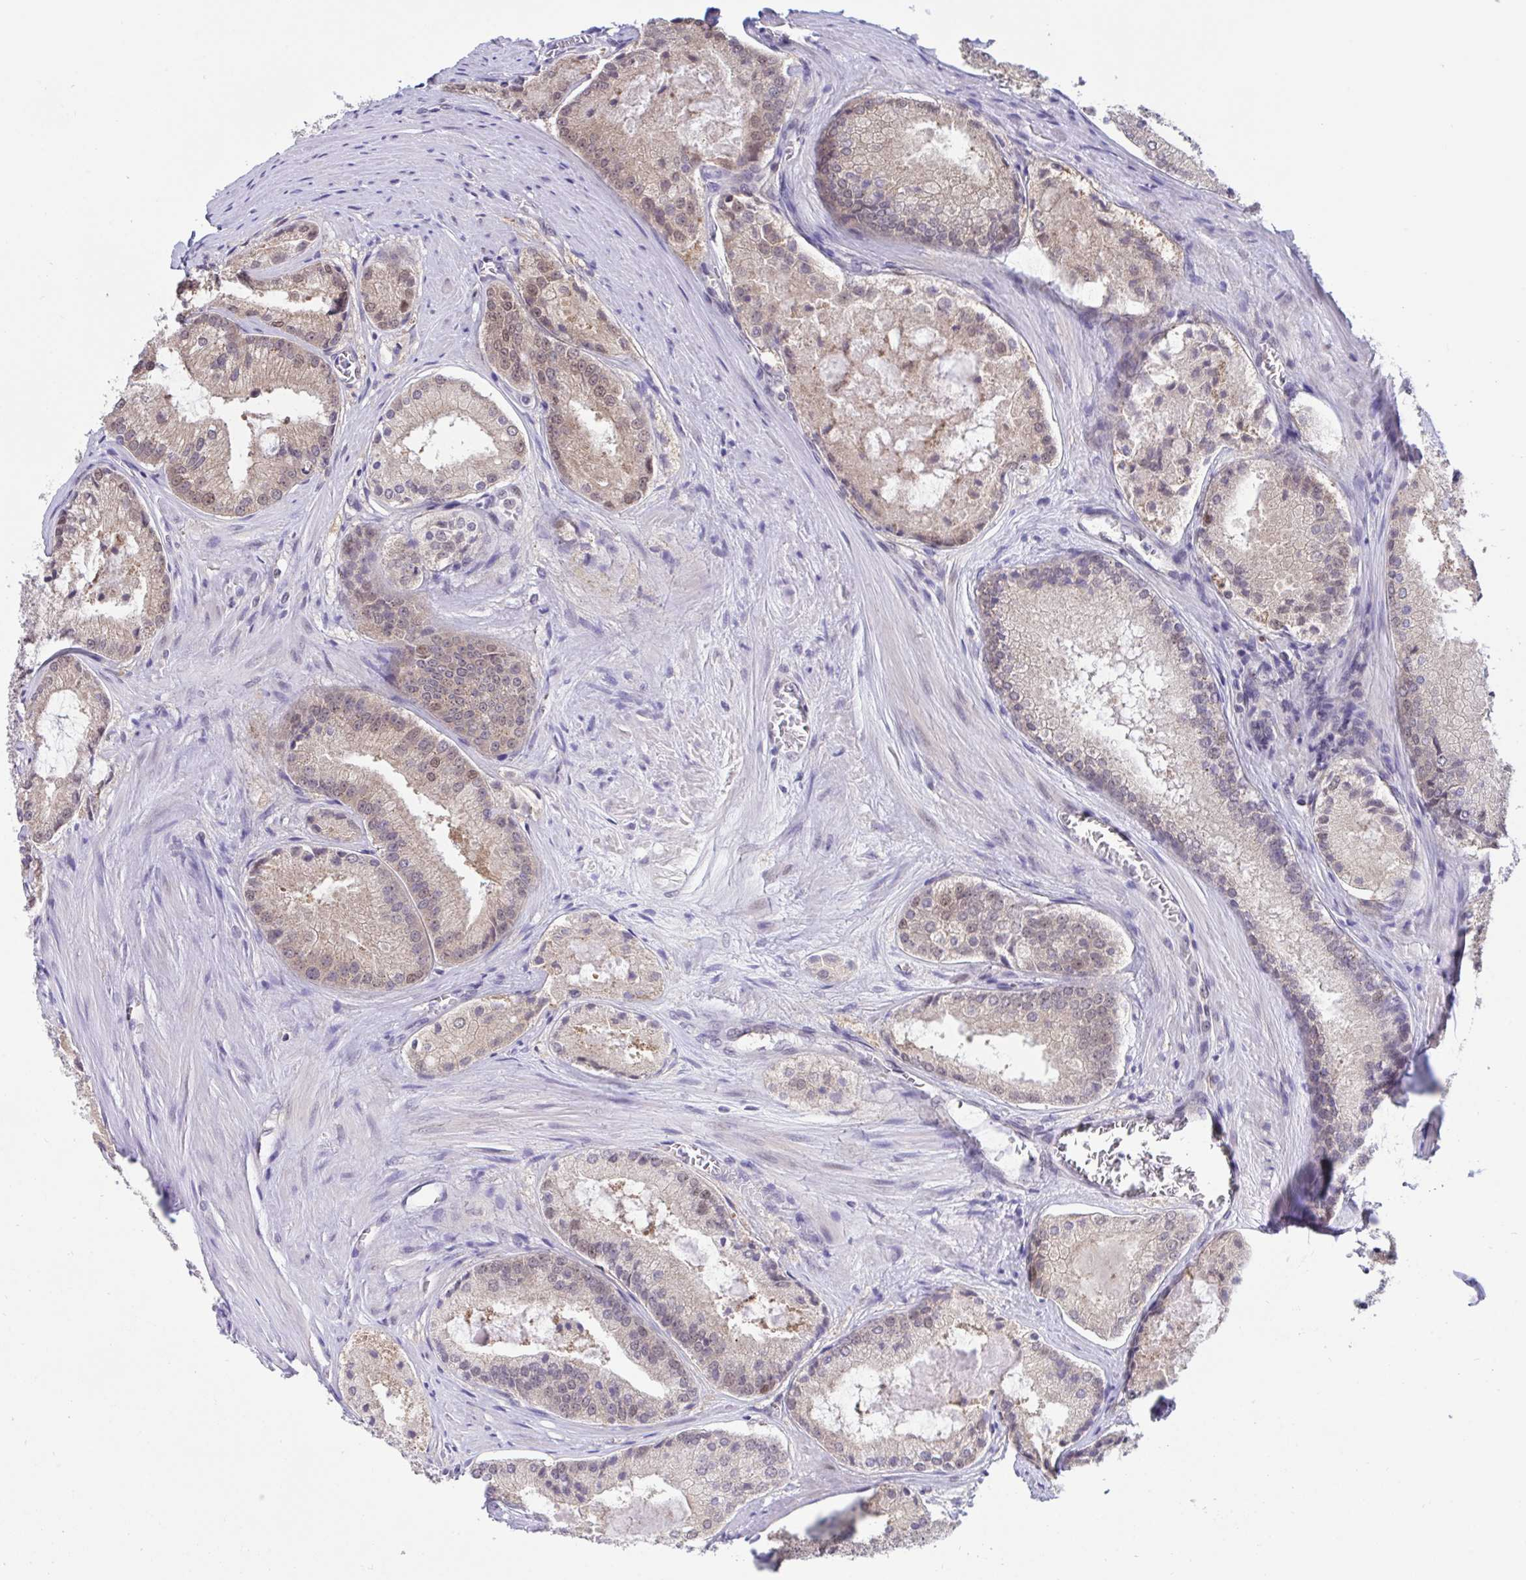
{"staining": {"intensity": "weak", "quantity": "25%-75%", "location": "cytoplasmic/membranous,nuclear"}, "tissue": "prostate cancer", "cell_type": "Tumor cells", "image_type": "cancer", "snomed": [{"axis": "morphology", "description": "Adenocarcinoma, High grade"}, {"axis": "topography", "description": "Prostate"}], "caption": "High-magnification brightfield microscopy of adenocarcinoma (high-grade) (prostate) stained with DAB (3,3'-diaminobenzidine) (brown) and counterstained with hematoxylin (blue). tumor cells exhibit weak cytoplasmic/membranous and nuclear expression is appreciated in approximately25%-75% of cells.", "gene": "ZNF444", "patient": {"sex": "male", "age": 73}}